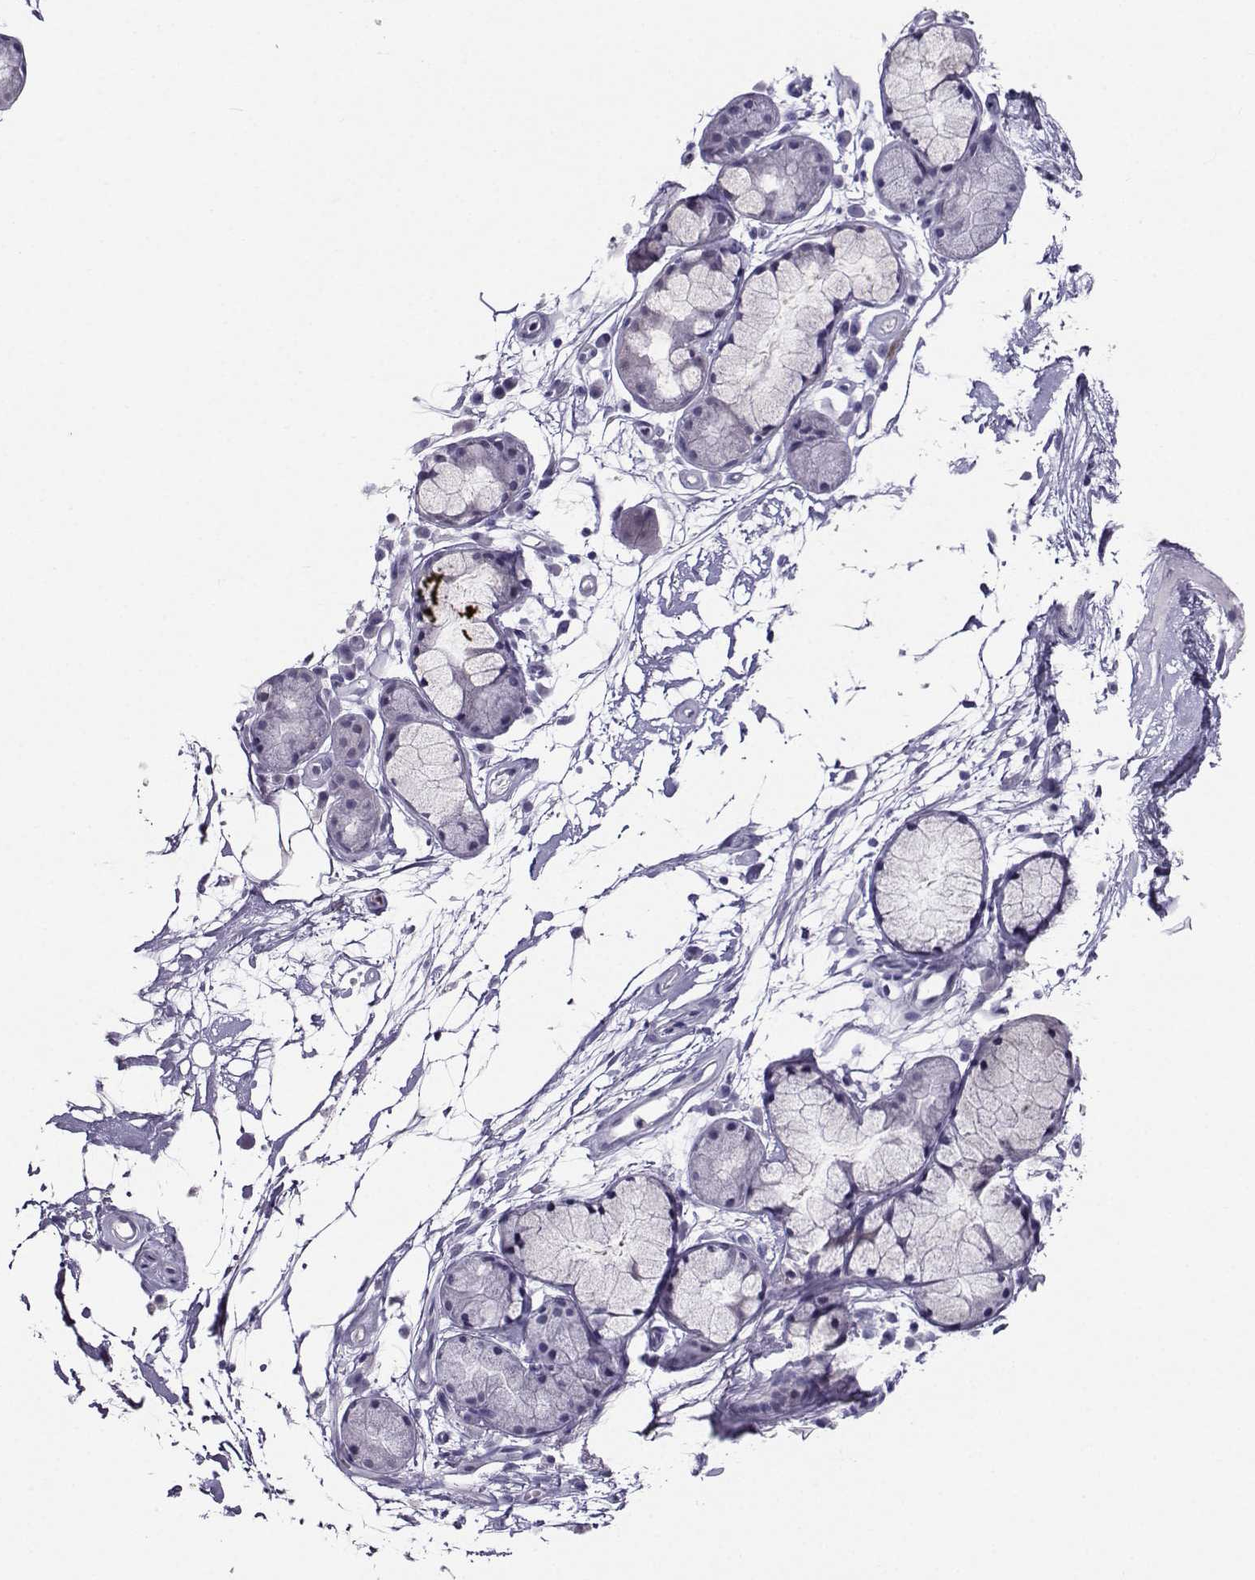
{"staining": {"intensity": "negative", "quantity": "none", "location": "none"}, "tissue": "adipose tissue", "cell_type": "Adipocytes", "image_type": "normal", "snomed": [{"axis": "morphology", "description": "Normal tissue, NOS"}, {"axis": "morphology", "description": "Squamous cell carcinoma, NOS"}, {"axis": "topography", "description": "Cartilage tissue"}, {"axis": "topography", "description": "Lung"}], "caption": "Immunohistochemistry of benign human adipose tissue reveals no staining in adipocytes.", "gene": "PGK1", "patient": {"sex": "male", "age": 66}}